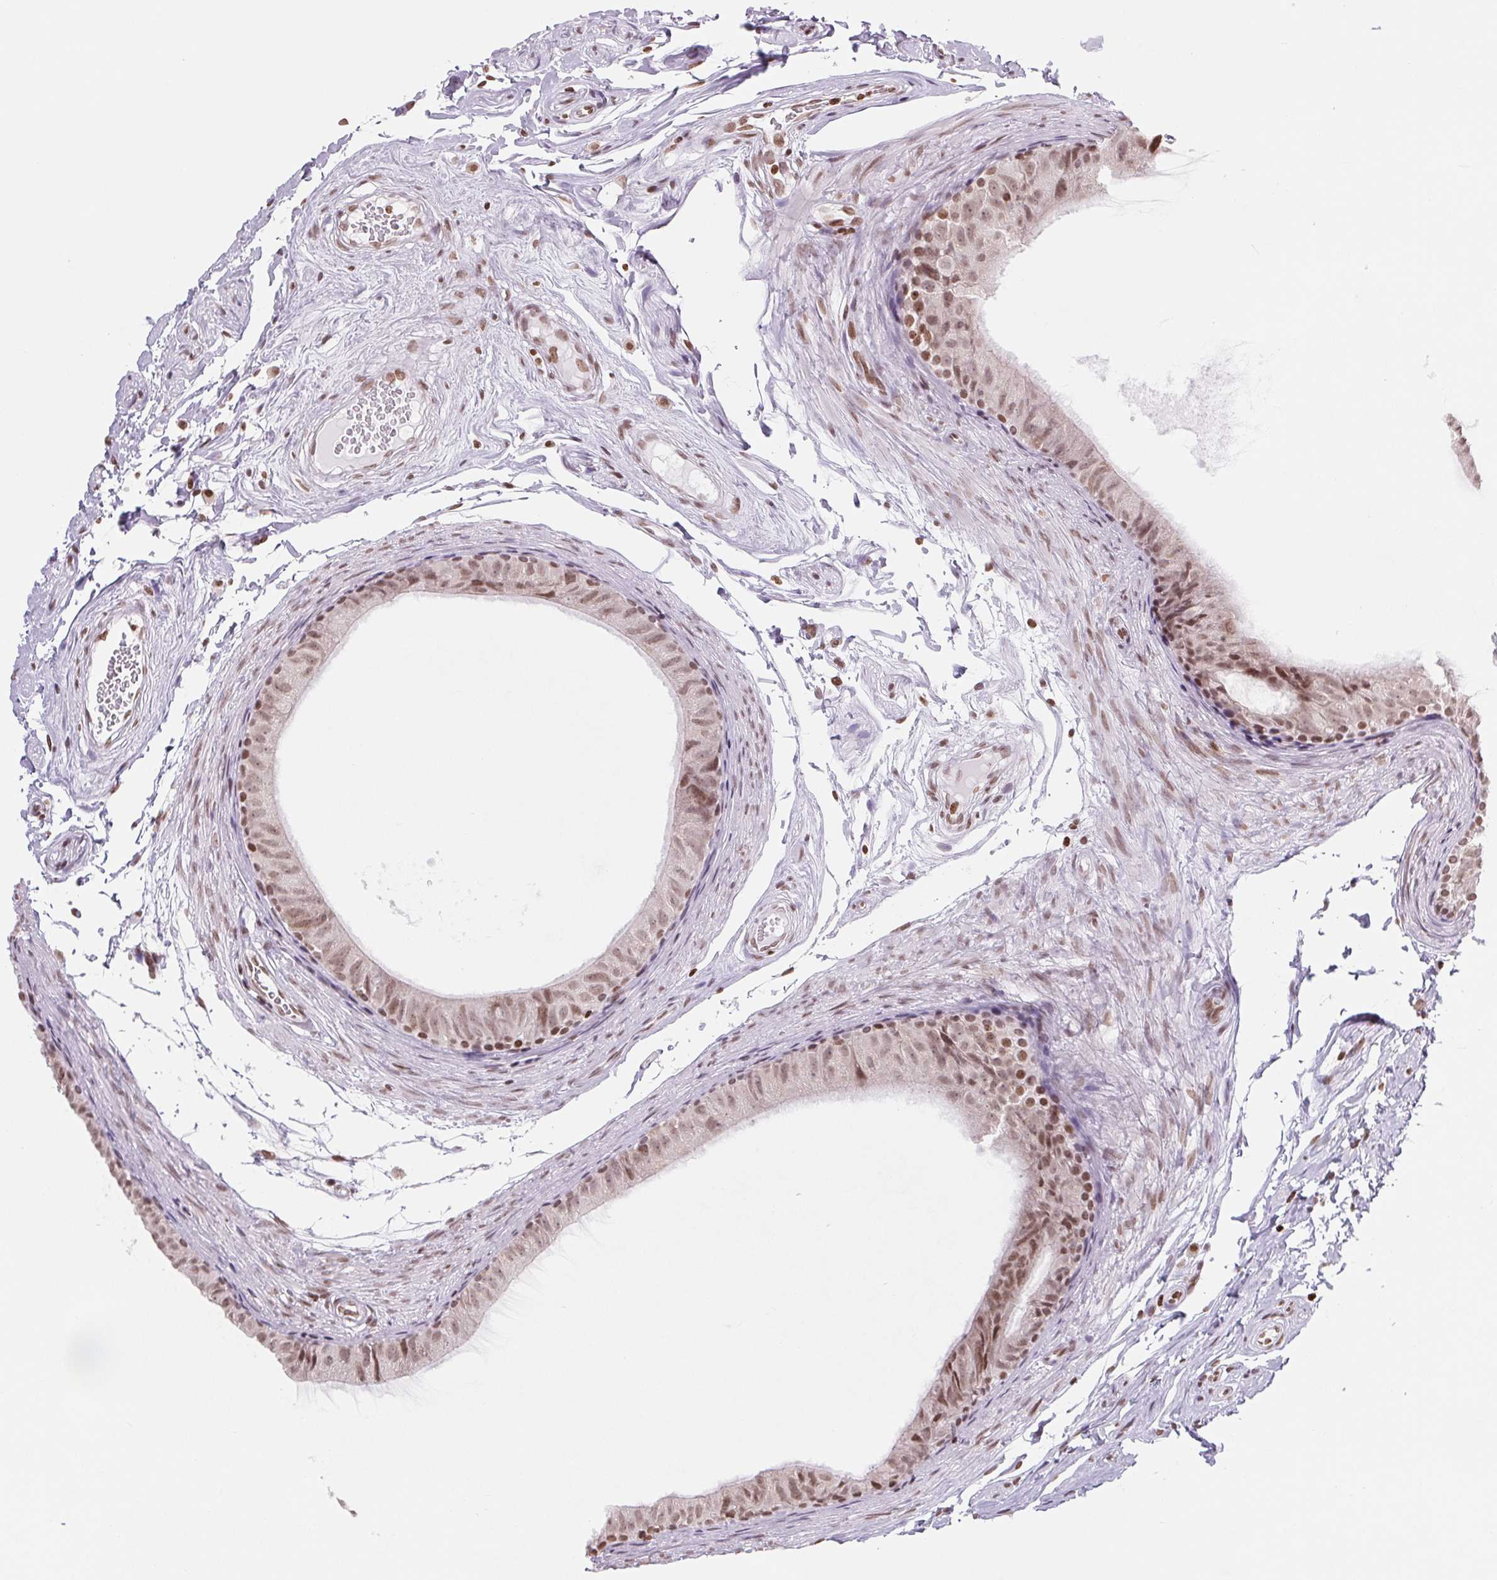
{"staining": {"intensity": "moderate", "quantity": ">75%", "location": "nuclear"}, "tissue": "epididymis", "cell_type": "Glandular cells", "image_type": "normal", "snomed": [{"axis": "morphology", "description": "Normal tissue, NOS"}, {"axis": "topography", "description": "Epididymis"}], "caption": "An immunohistochemistry image of normal tissue is shown. Protein staining in brown shows moderate nuclear positivity in epididymis within glandular cells. The protein is shown in brown color, while the nuclei are stained blue.", "gene": "SMIM12", "patient": {"sex": "male", "age": 45}}